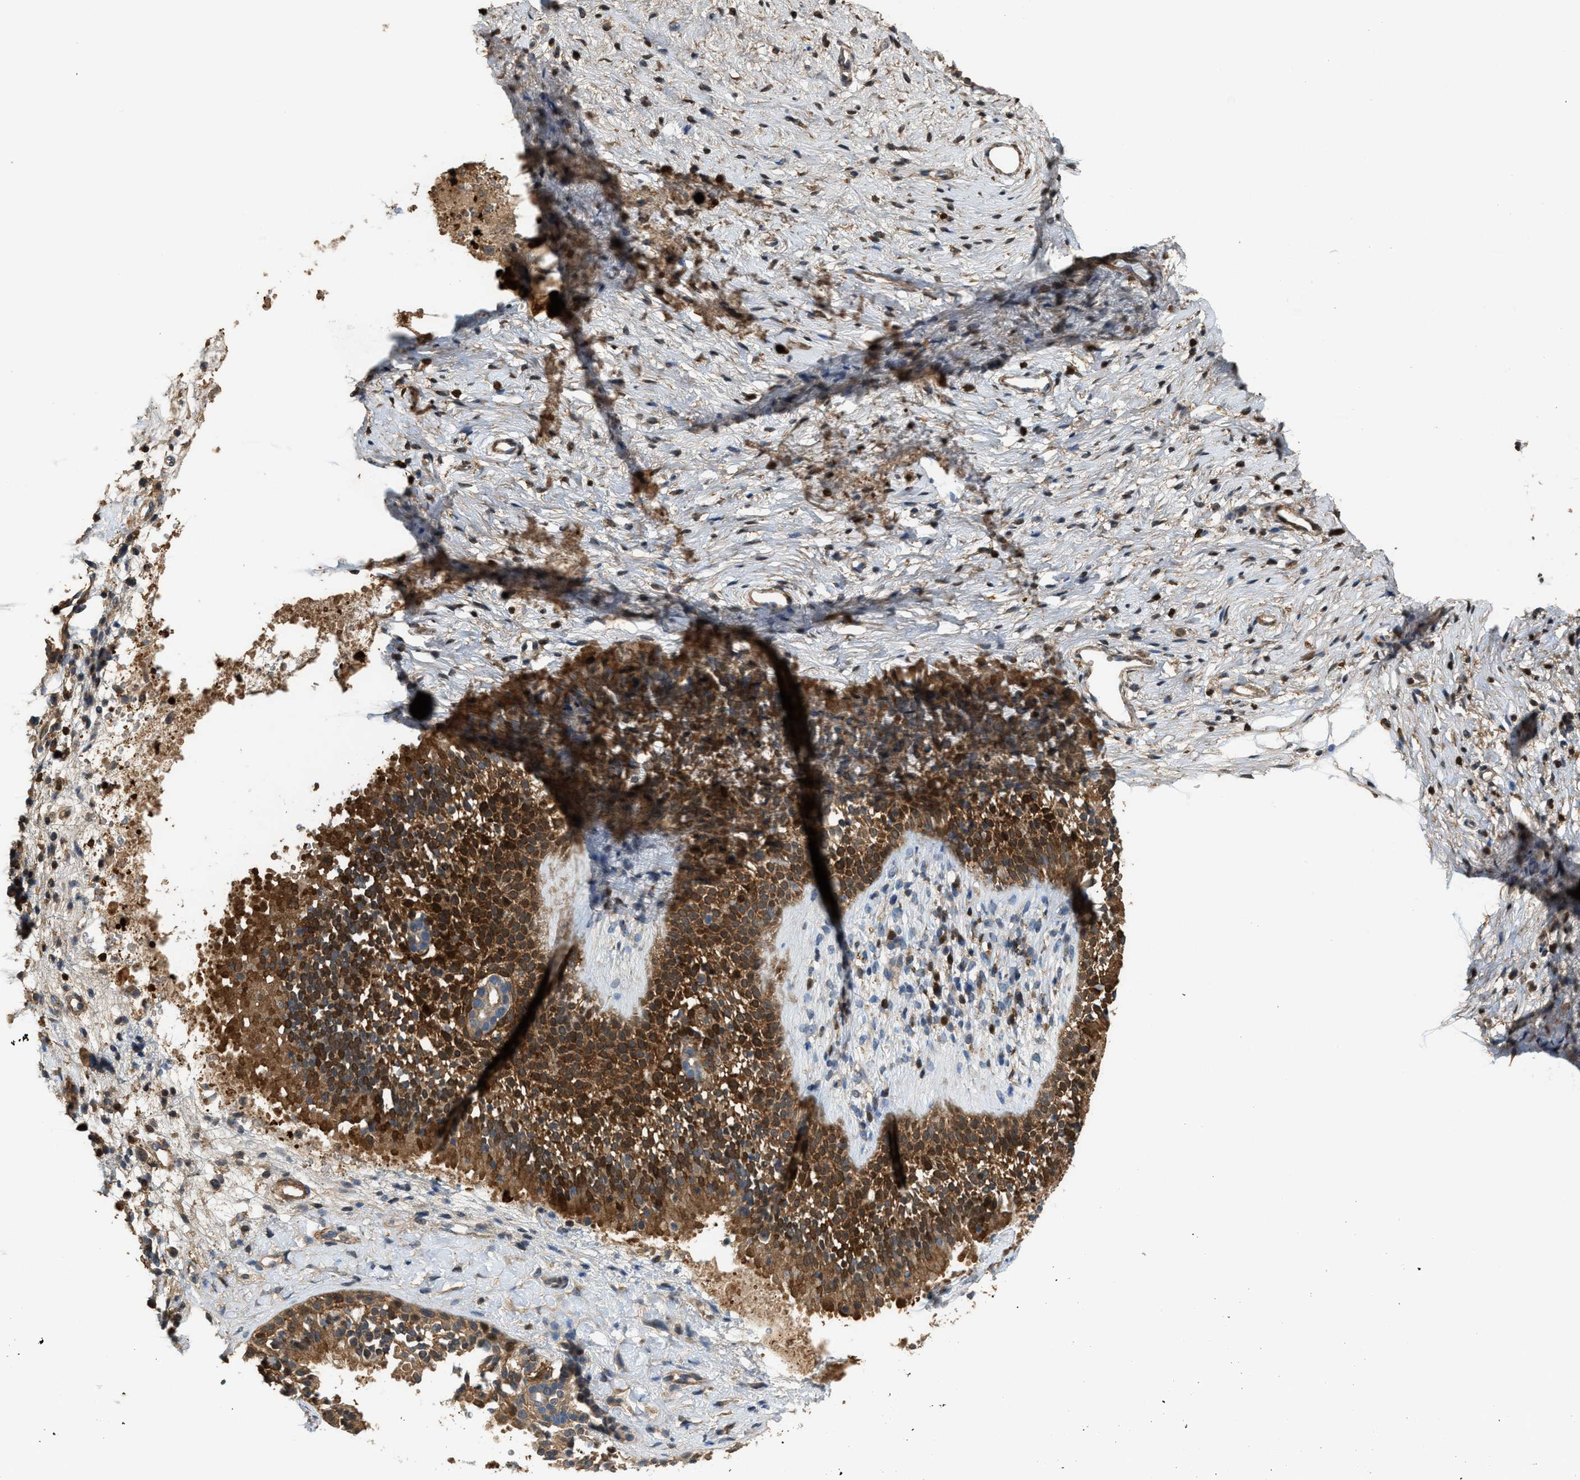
{"staining": {"intensity": "strong", "quantity": ">75%", "location": "cytoplasmic/membranous"}, "tissue": "nasopharynx", "cell_type": "Respiratory epithelial cells", "image_type": "normal", "snomed": [{"axis": "morphology", "description": "Normal tissue, NOS"}, {"axis": "topography", "description": "Nasopharynx"}], "caption": "Immunohistochemistry (IHC) staining of benign nasopharynx, which reveals high levels of strong cytoplasmic/membranous positivity in approximately >75% of respiratory epithelial cells indicating strong cytoplasmic/membranous protein positivity. The staining was performed using DAB (brown) for protein detection and nuclei were counterstained in hematoxylin (blue).", "gene": "SERPINB5", "patient": {"sex": "male", "age": 22}}